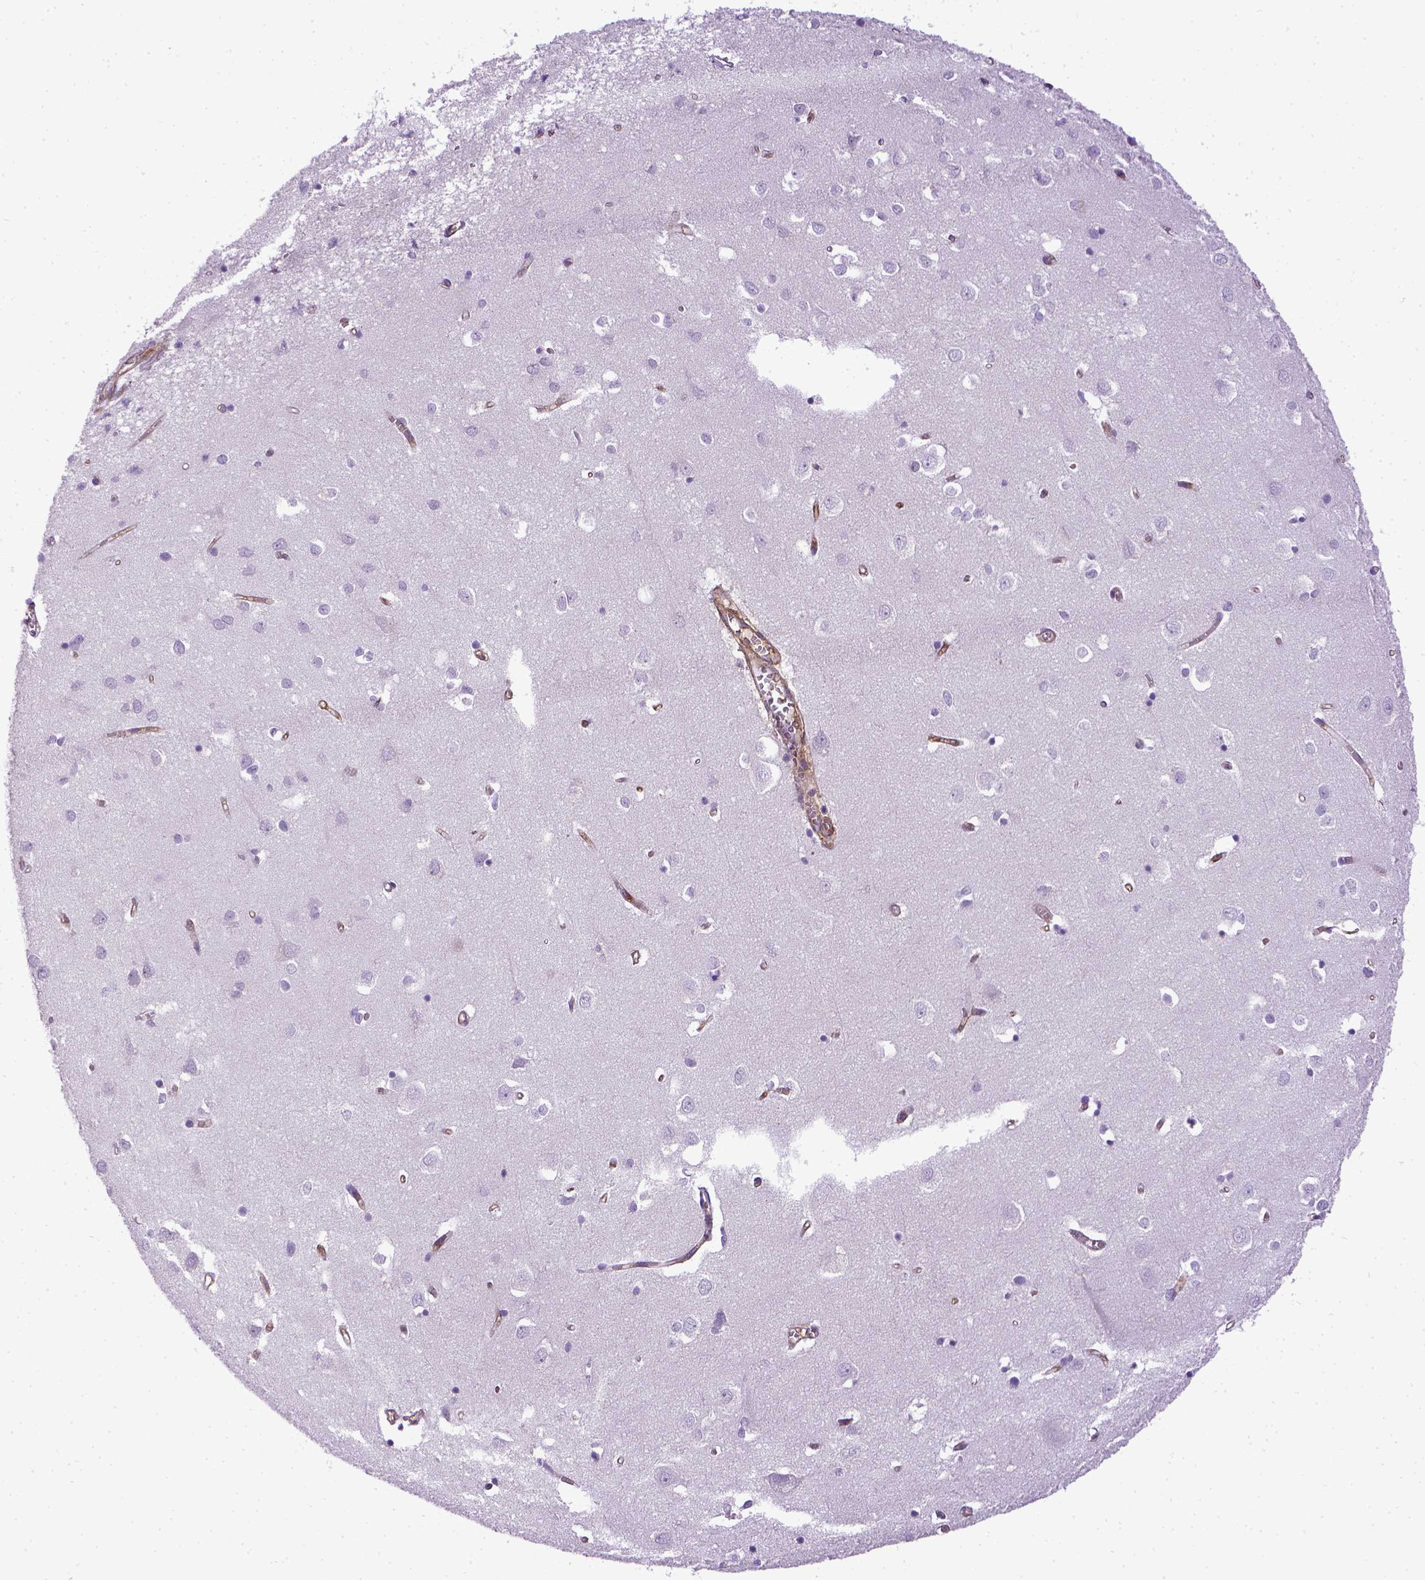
{"staining": {"intensity": "moderate", "quantity": ">75%", "location": "cytoplasmic/membranous"}, "tissue": "cerebral cortex", "cell_type": "Endothelial cells", "image_type": "normal", "snomed": [{"axis": "morphology", "description": "Normal tissue, NOS"}, {"axis": "topography", "description": "Cerebral cortex"}], "caption": "Cerebral cortex stained for a protein reveals moderate cytoplasmic/membranous positivity in endothelial cells. (DAB (3,3'-diaminobenzidine) IHC with brightfield microscopy, high magnification).", "gene": "ENG", "patient": {"sex": "male", "age": 70}}